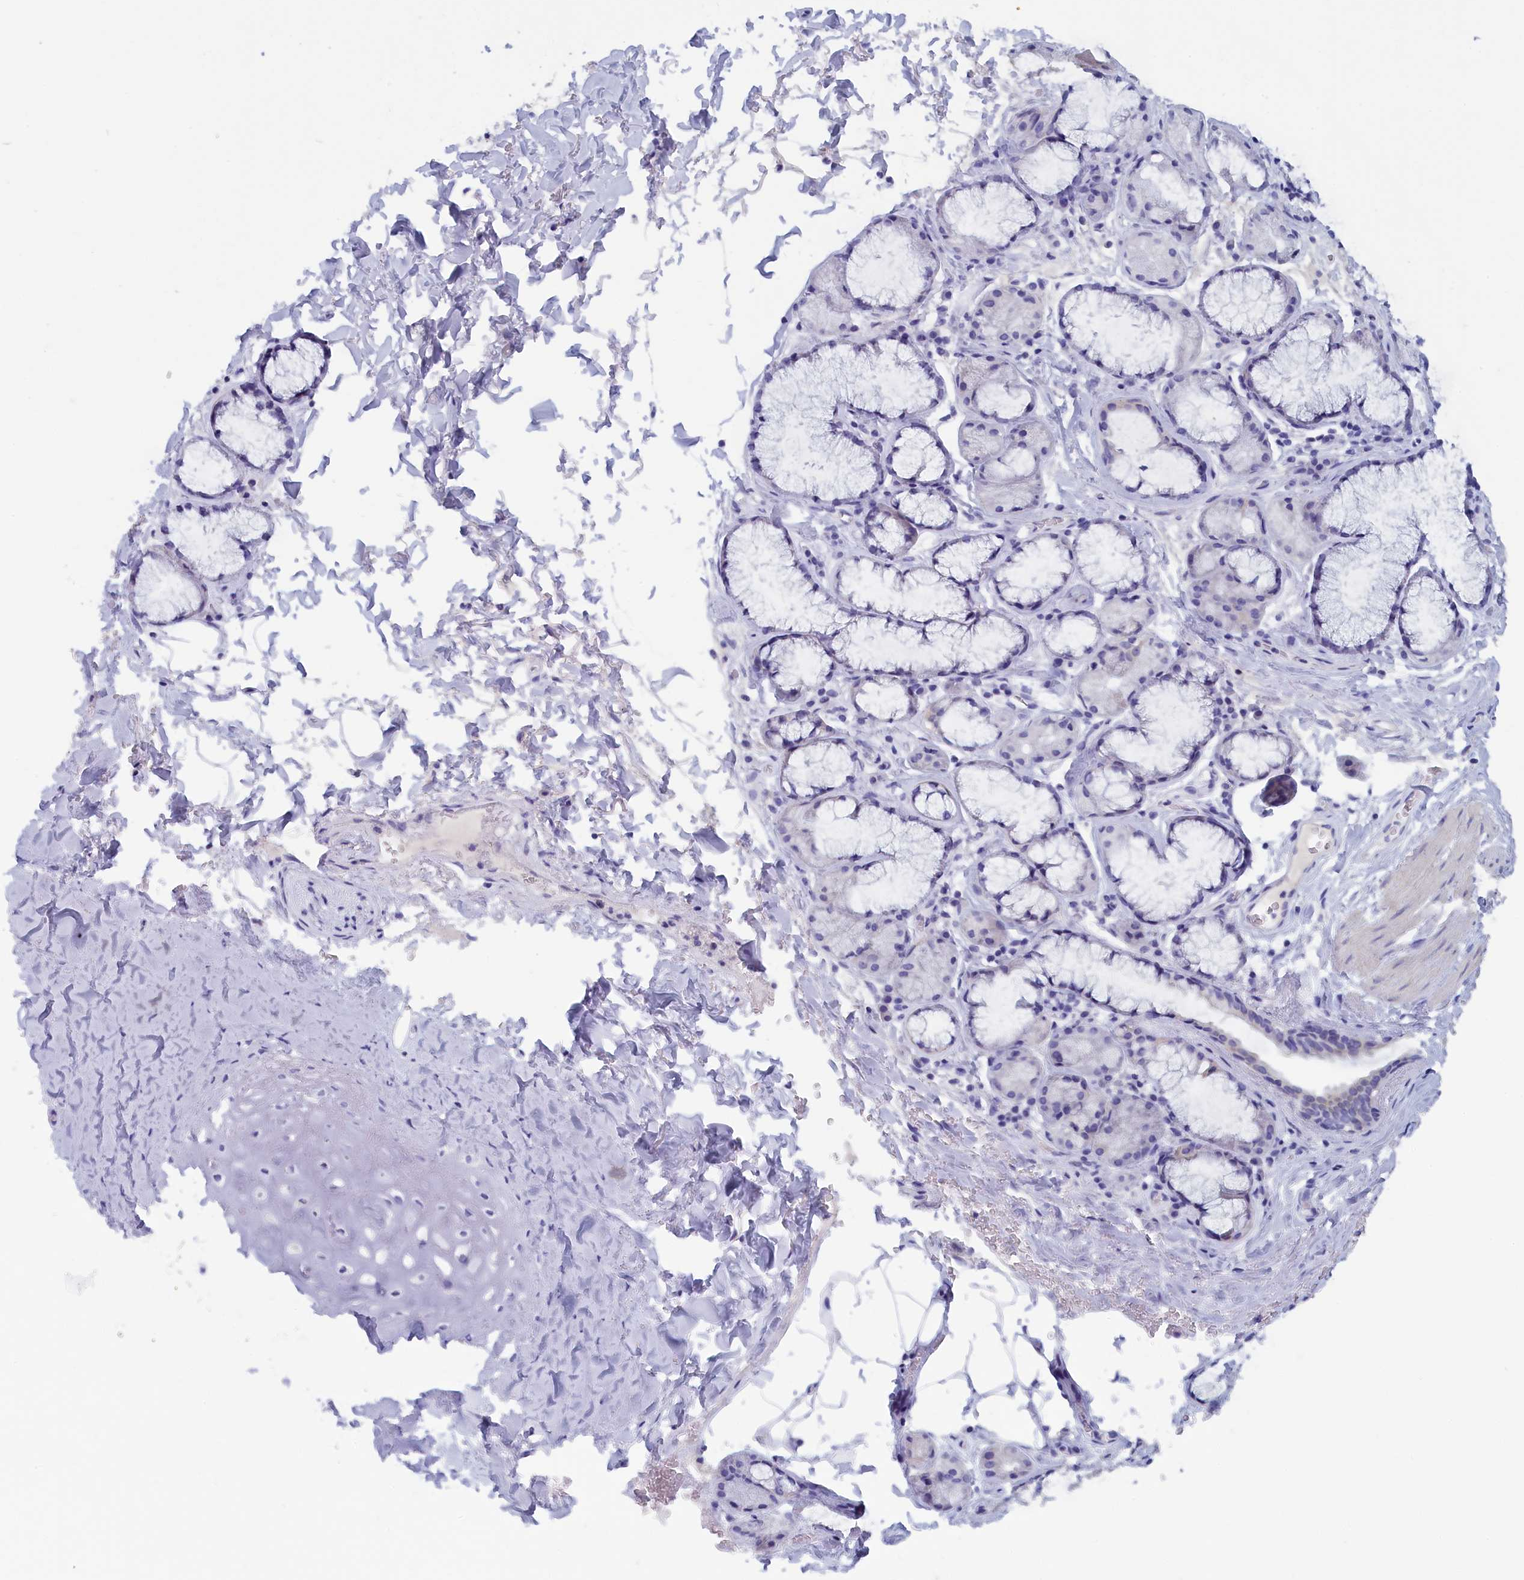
{"staining": {"intensity": "negative", "quantity": "none", "location": "none"}, "tissue": "adipose tissue", "cell_type": "Adipocytes", "image_type": "normal", "snomed": [{"axis": "morphology", "description": "Normal tissue, NOS"}, {"axis": "topography", "description": "Cartilage tissue"}], "caption": "DAB (3,3'-diaminobenzidine) immunohistochemical staining of benign human adipose tissue displays no significant positivity in adipocytes.", "gene": "ANKRD2", "patient": {"sex": "female", "age": 63}}